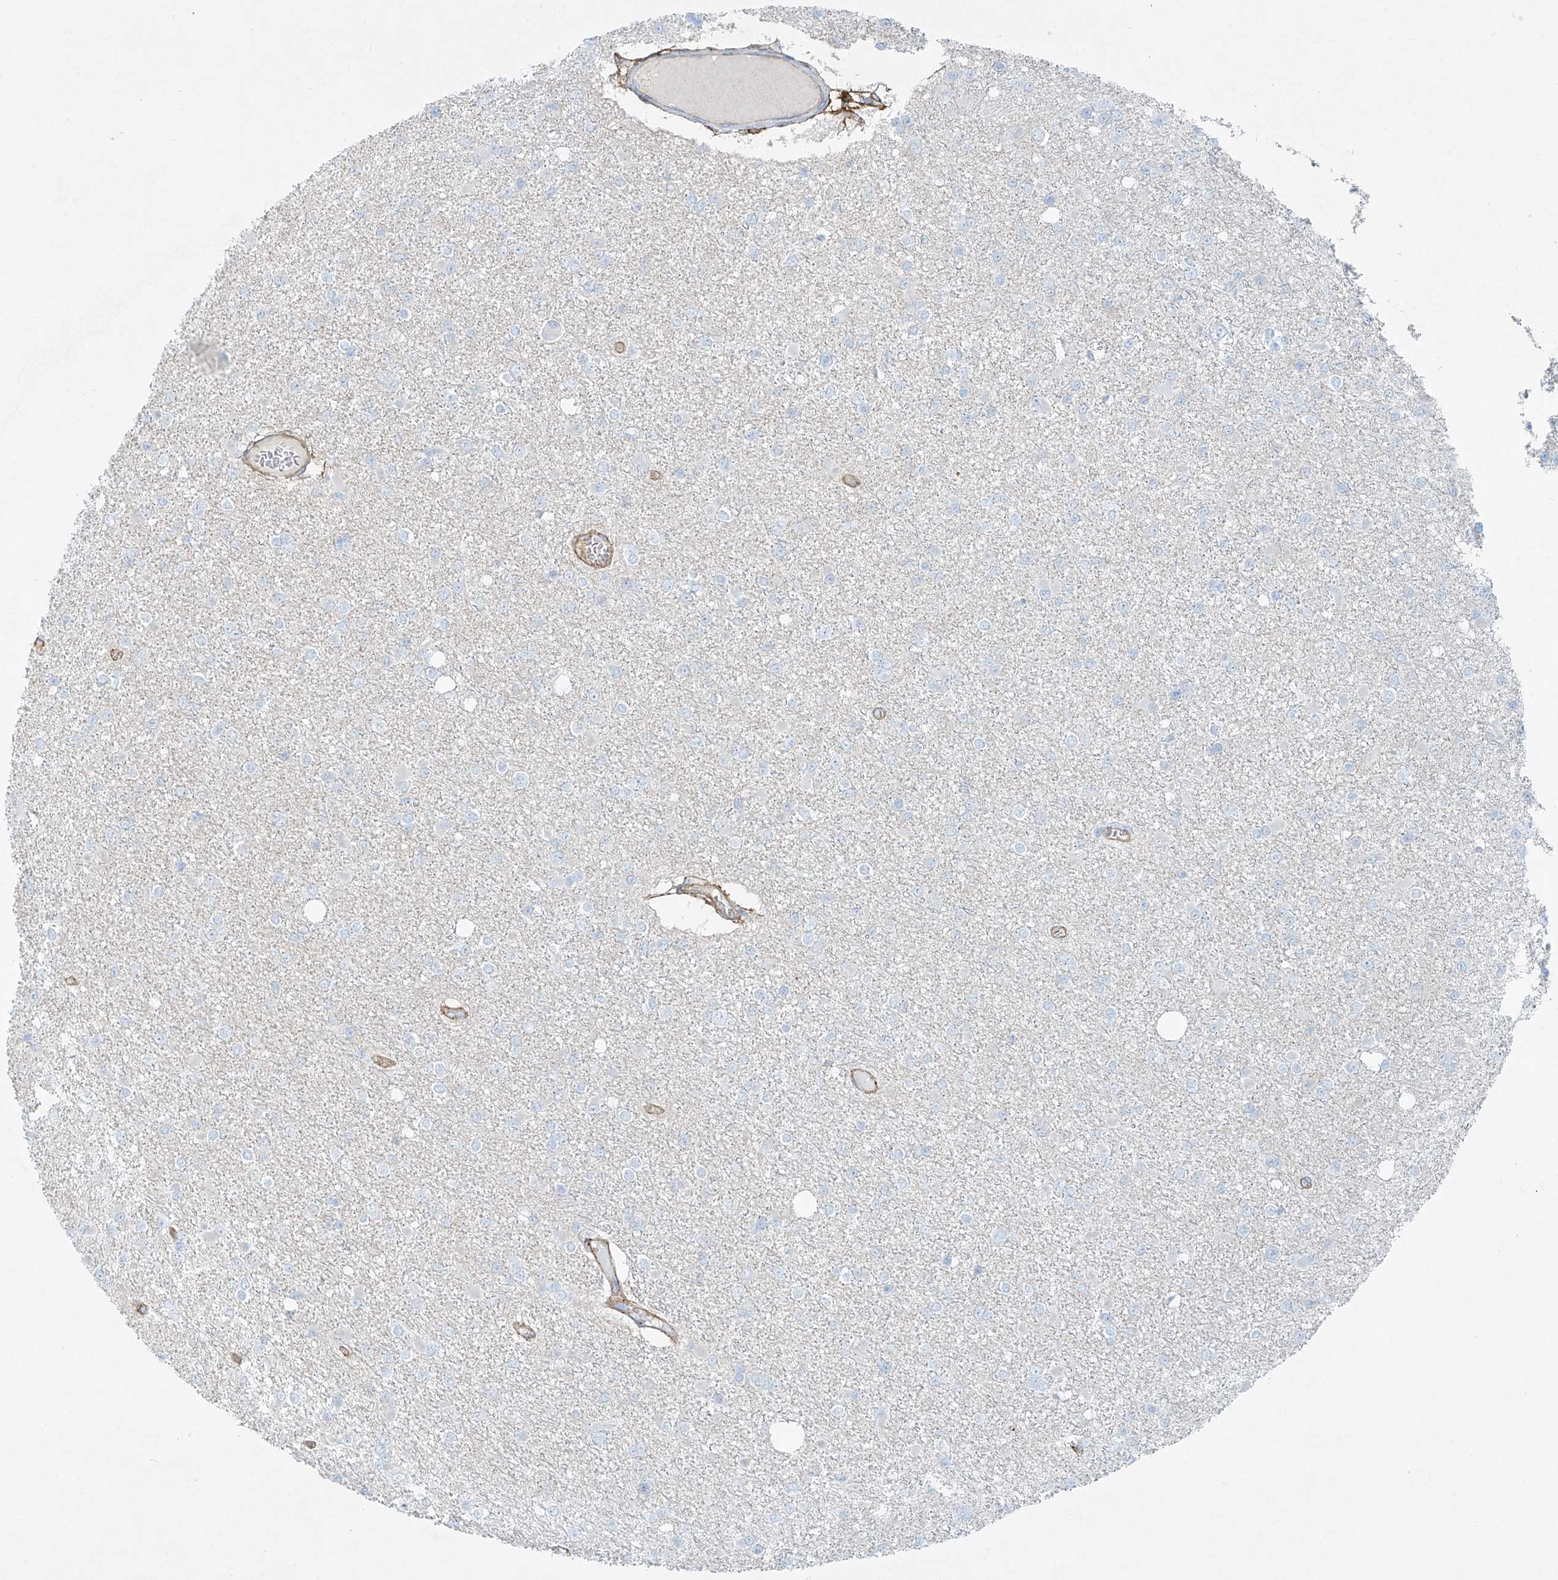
{"staining": {"intensity": "negative", "quantity": "none", "location": "none"}, "tissue": "glioma", "cell_type": "Tumor cells", "image_type": "cancer", "snomed": [{"axis": "morphology", "description": "Glioma, malignant, Low grade"}, {"axis": "topography", "description": "Brain"}], "caption": "Immunohistochemical staining of glioma demonstrates no significant expression in tumor cells.", "gene": "VAMP5", "patient": {"sex": "female", "age": 22}}